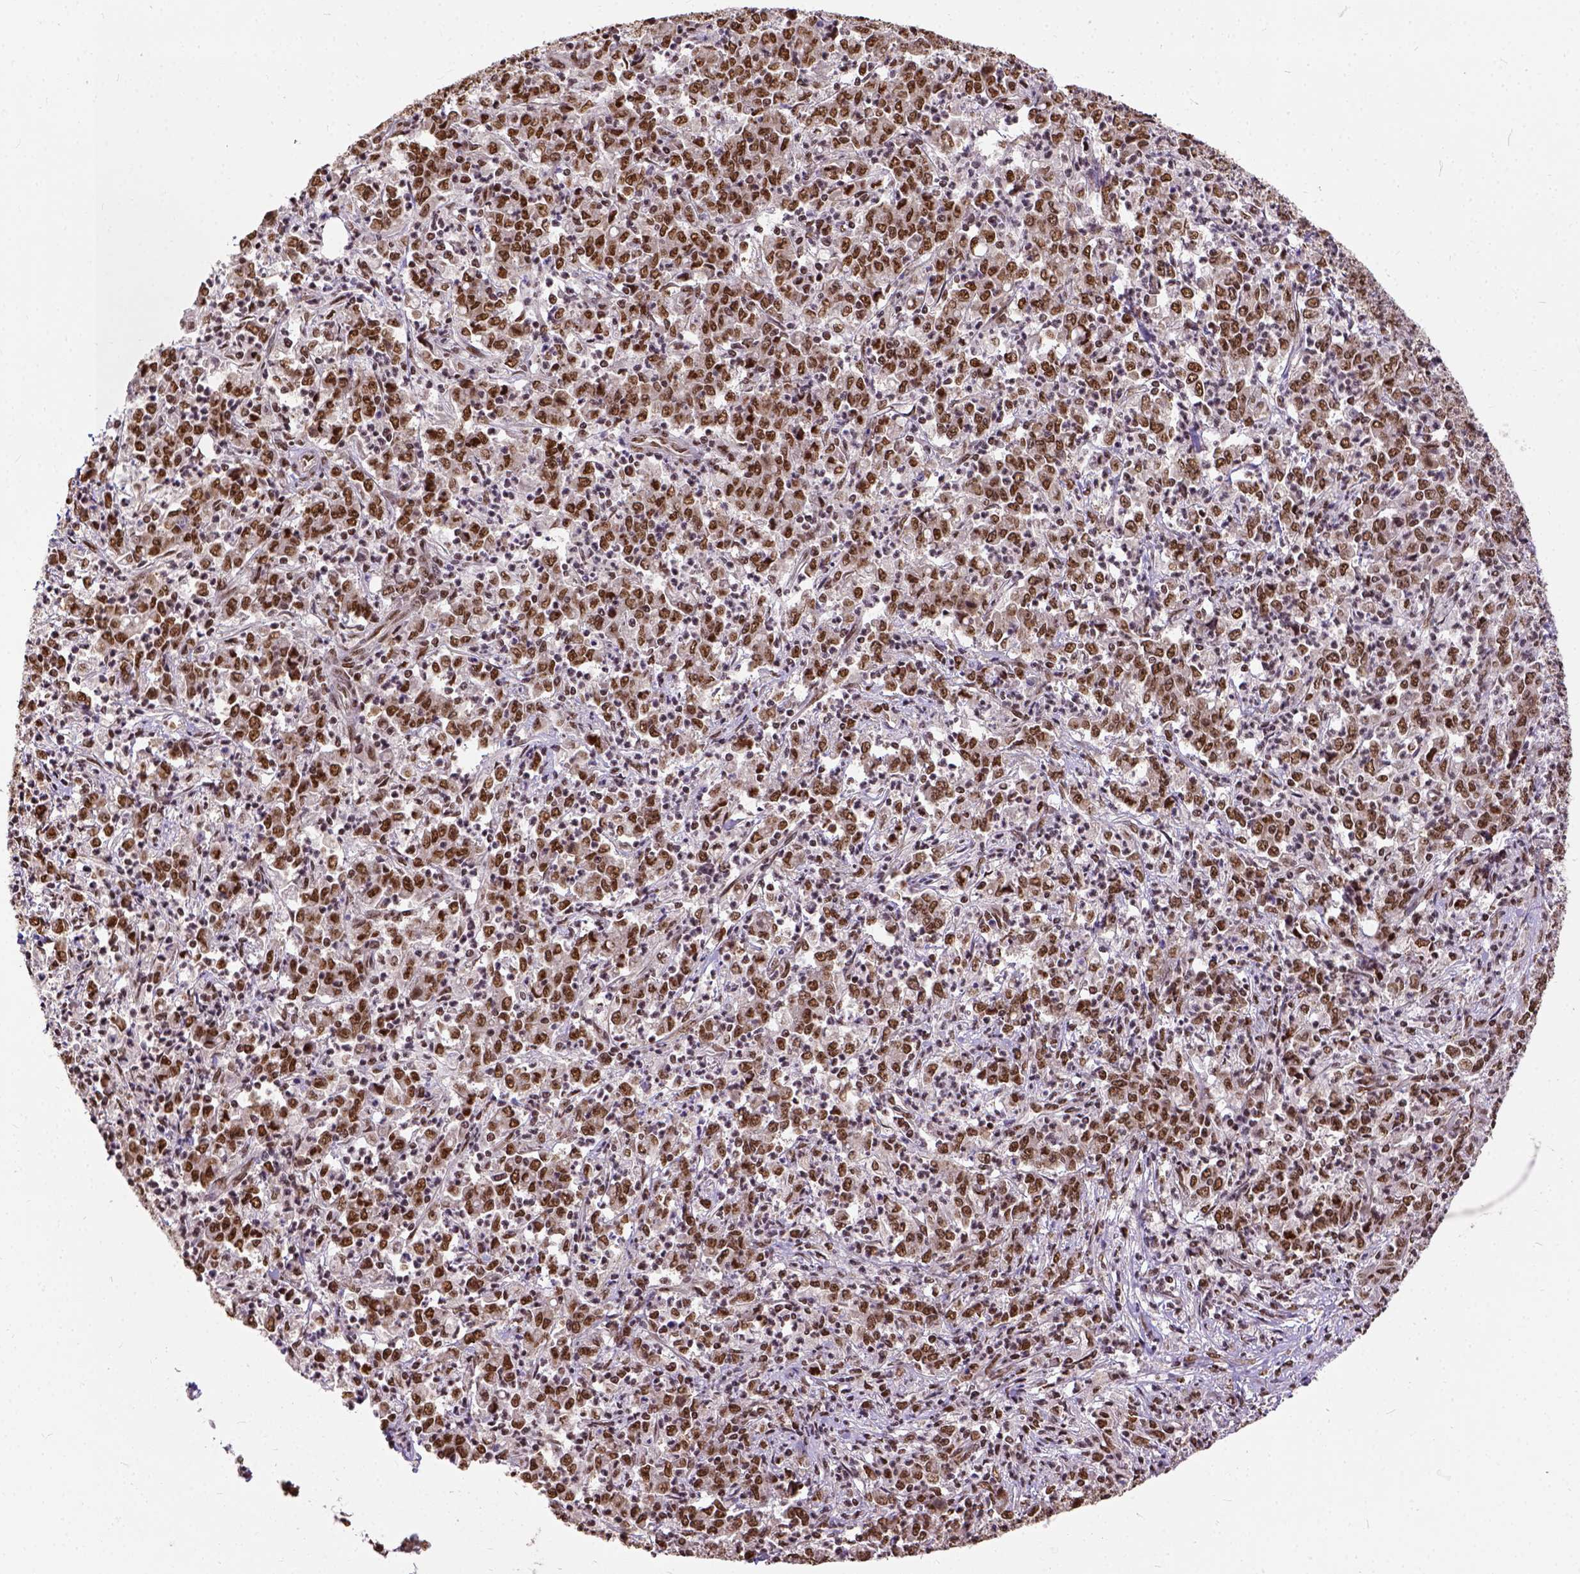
{"staining": {"intensity": "moderate", "quantity": ">75%", "location": "nuclear"}, "tissue": "stomach cancer", "cell_type": "Tumor cells", "image_type": "cancer", "snomed": [{"axis": "morphology", "description": "Adenocarcinoma, NOS"}, {"axis": "topography", "description": "Stomach, lower"}], "caption": "High-magnification brightfield microscopy of adenocarcinoma (stomach) stained with DAB (3,3'-diaminobenzidine) (brown) and counterstained with hematoxylin (blue). tumor cells exhibit moderate nuclear staining is seen in about>75% of cells. The staining was performed using DAB (3,3'-diaminobenzidine), with brown indicating positive protein expression. Nuclei are stained blue with hematoxylin.", "gene": "NACC1", "patient": {"sex": "female", "age": 71}}